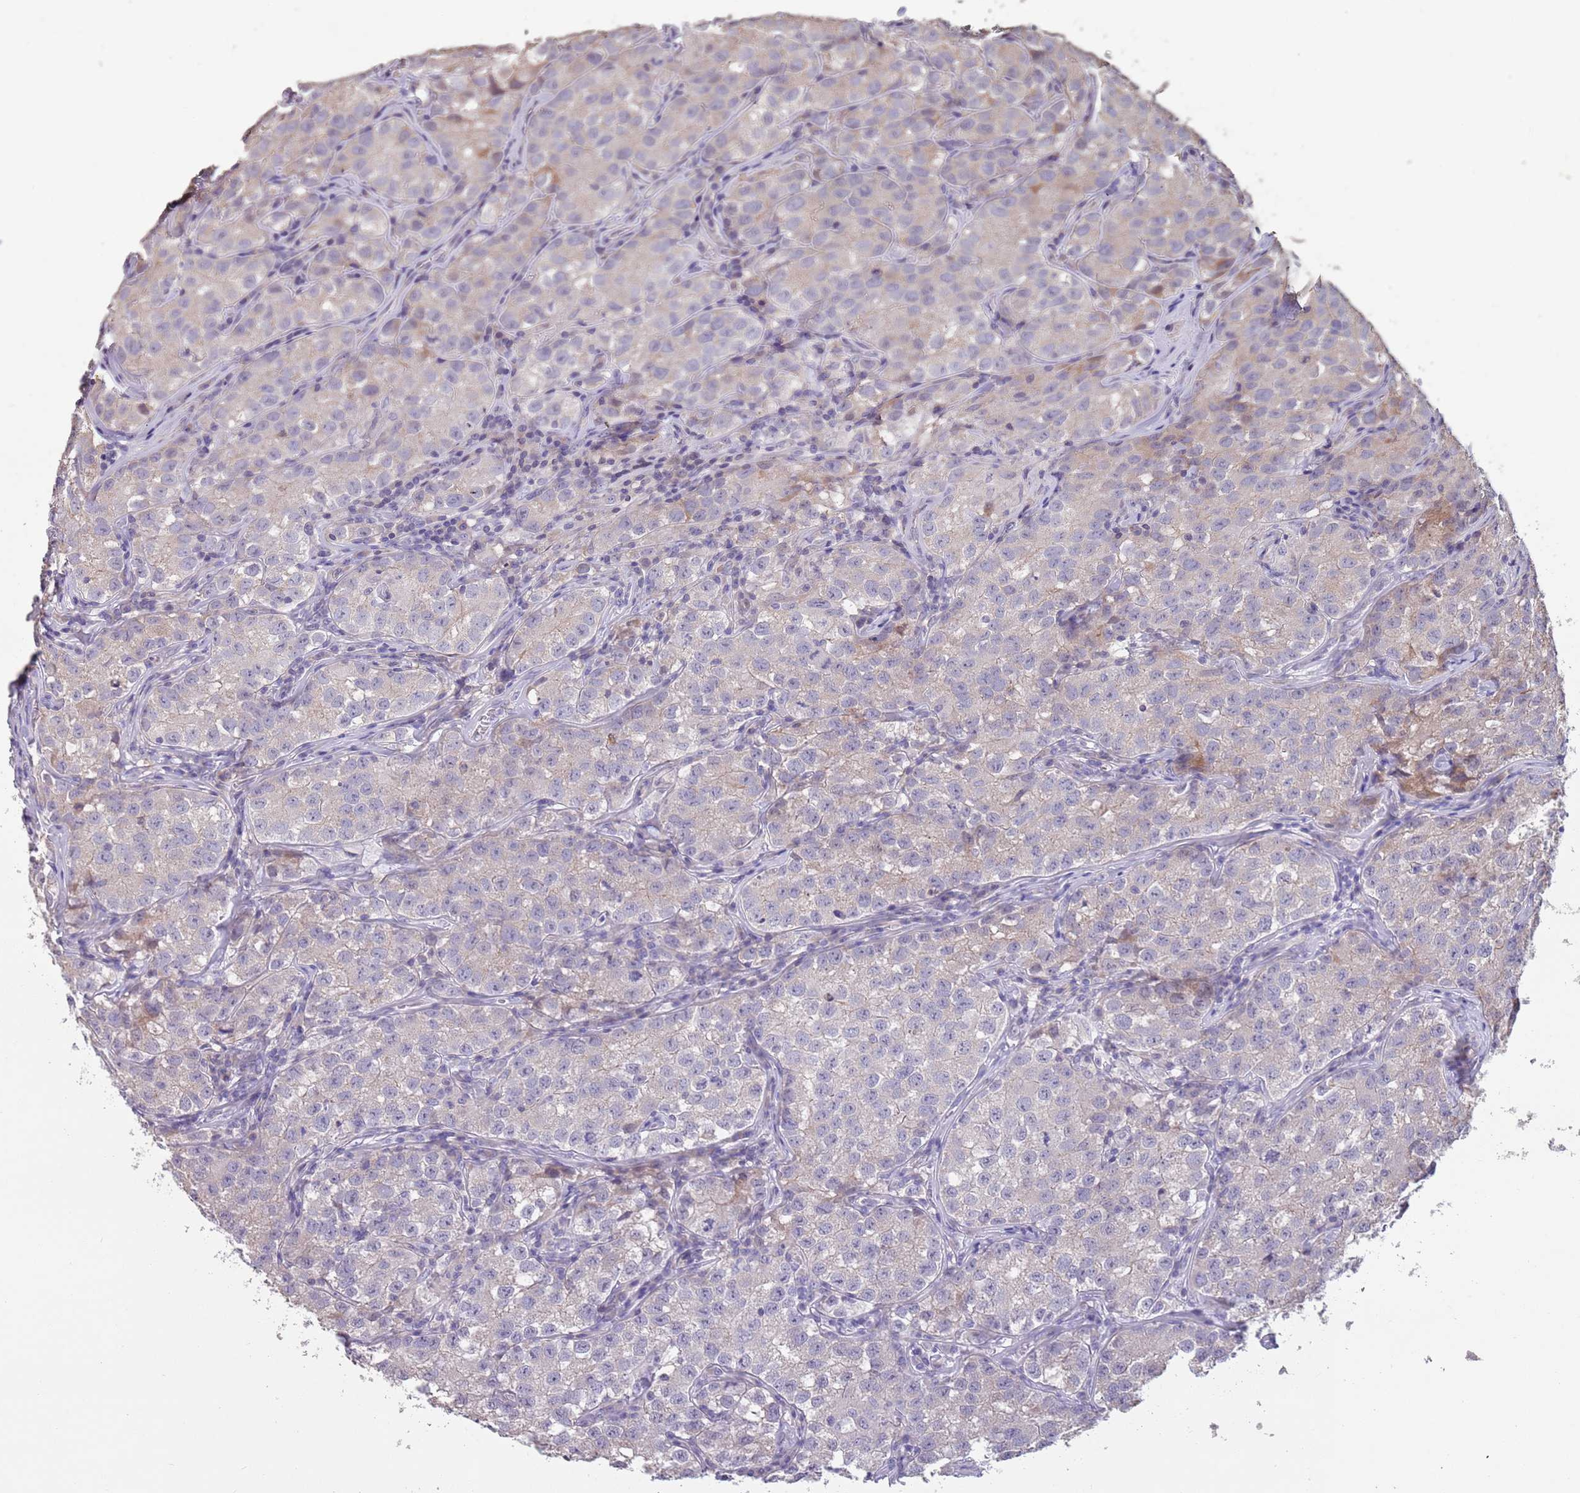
{"staining": {"intensity": "negative", "quantity": "none", "location": "none"}, "tissue": "testis cancer", "cell_type": "Tumor cells", "image_type": "cancer", "snomed": [{"axis": "morphology", "description": "Seminoma, NOS"}, {"axis": "morphology", "description": "Carcinoma, Embryonal, NOS"}, {"axis": "topography", "description": "Testis"}], "caption": "This is a photomicrograph of immunohistochemistry (IHC) staining of testis cancer, which shows no staining in tumor cells.", "gene": "MBD3L1", "patient": {"sex": "male", "age": 43}}